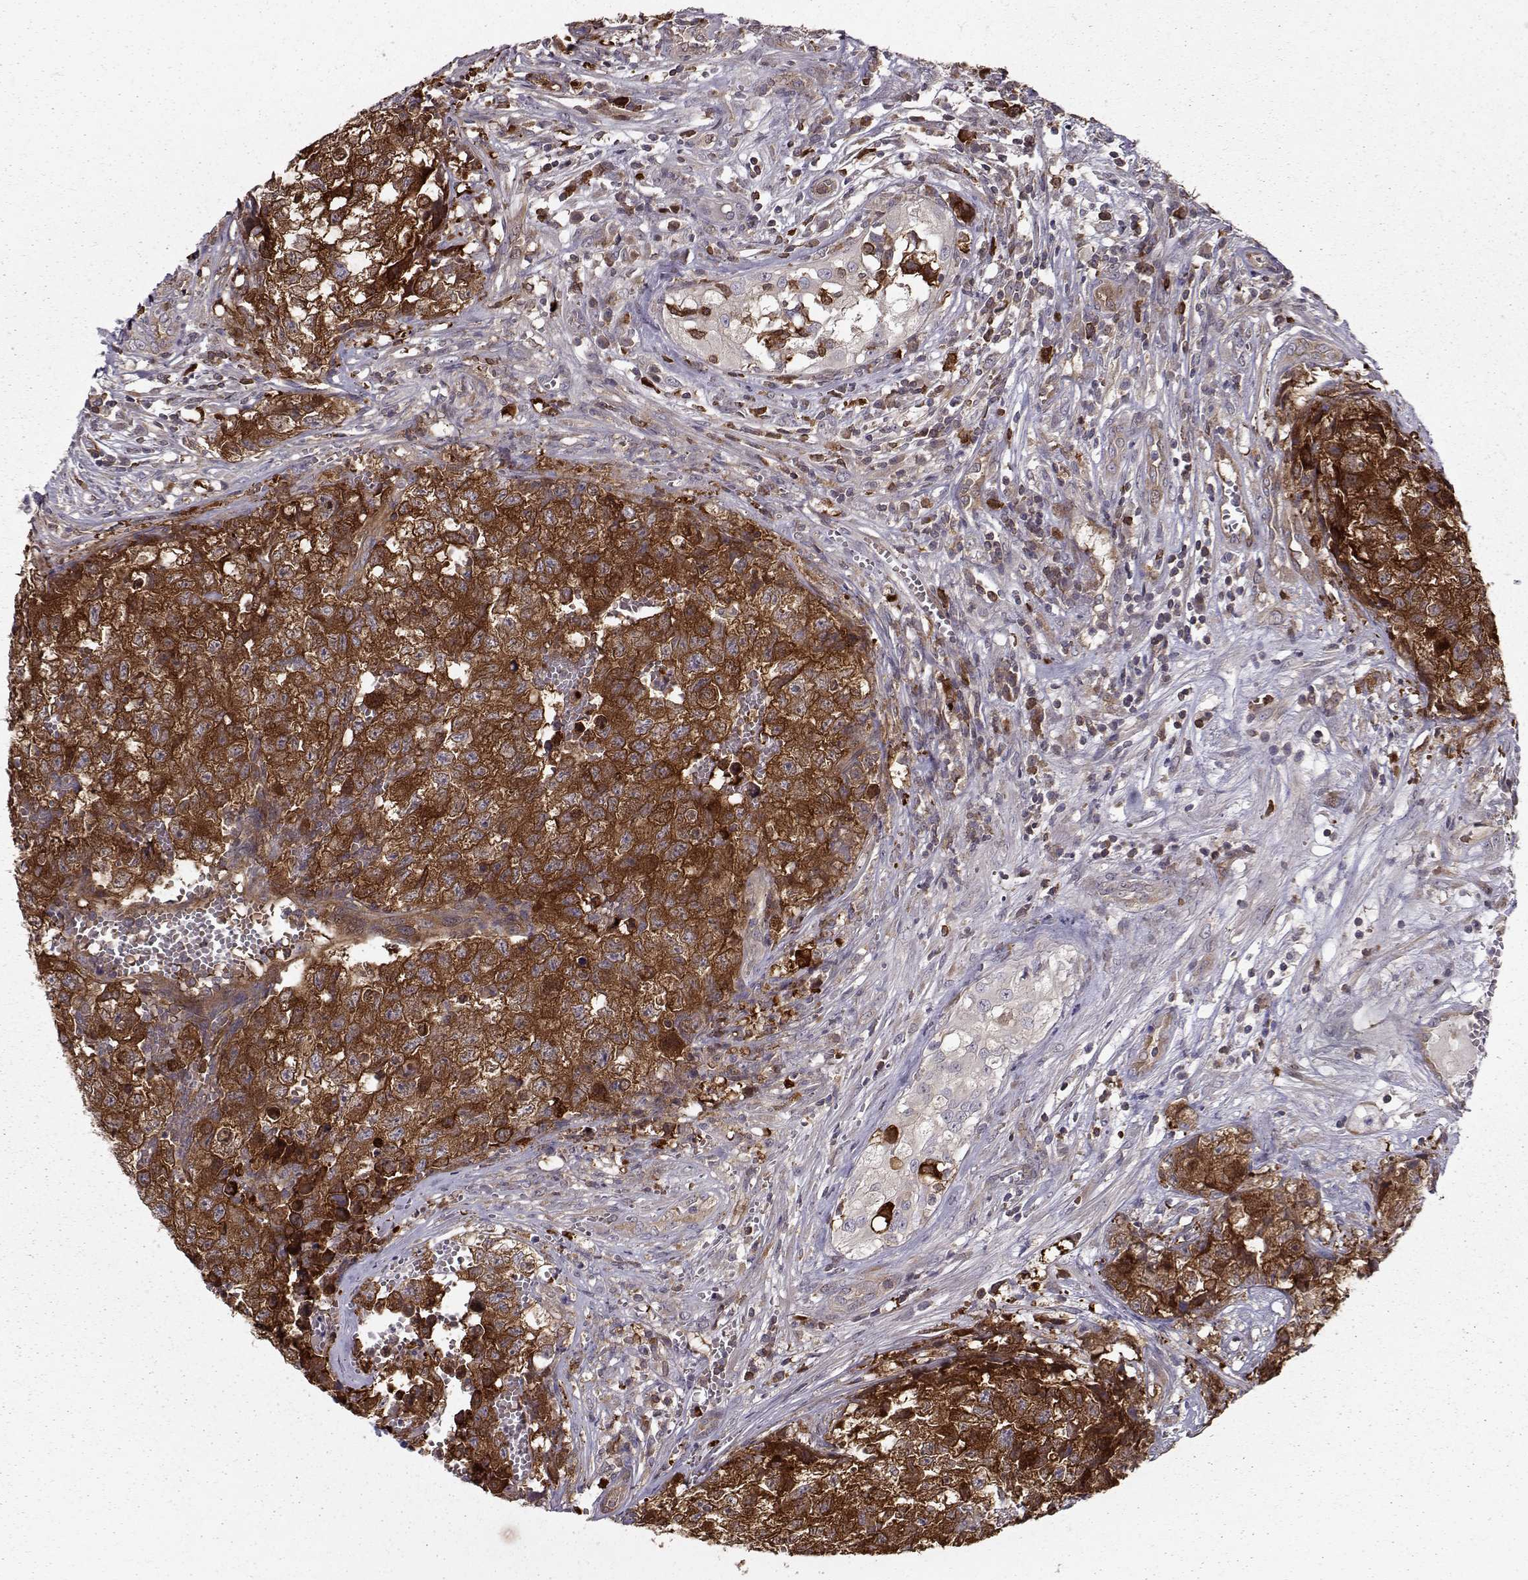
{"staining": {"intensity": "strong", "quantity": ">75%", "location": "cytoplasmic/membranous"}, "tissue": "testis cancer", "cell_type": "Tumor cells", "image_type": "cancer", "snomed": [{"axis": "morphology", "description": "Seminoma, NOS"}, {"axis": "morphology", "description": "Carcinoma, Embryonal, NOS"}, {"axis": "topography", "description": "Testis"}], "caption": "Immunohistochemical staining of testis cancer (seminoma) reveals strong cytoplasmic/membranous protein staining in about >75% of tumor cells. (DAB = brown stain, brightfield microscopy at high magnification).", "gene": "RANBP1", "patient": {"sex": "male", "age": 22}}